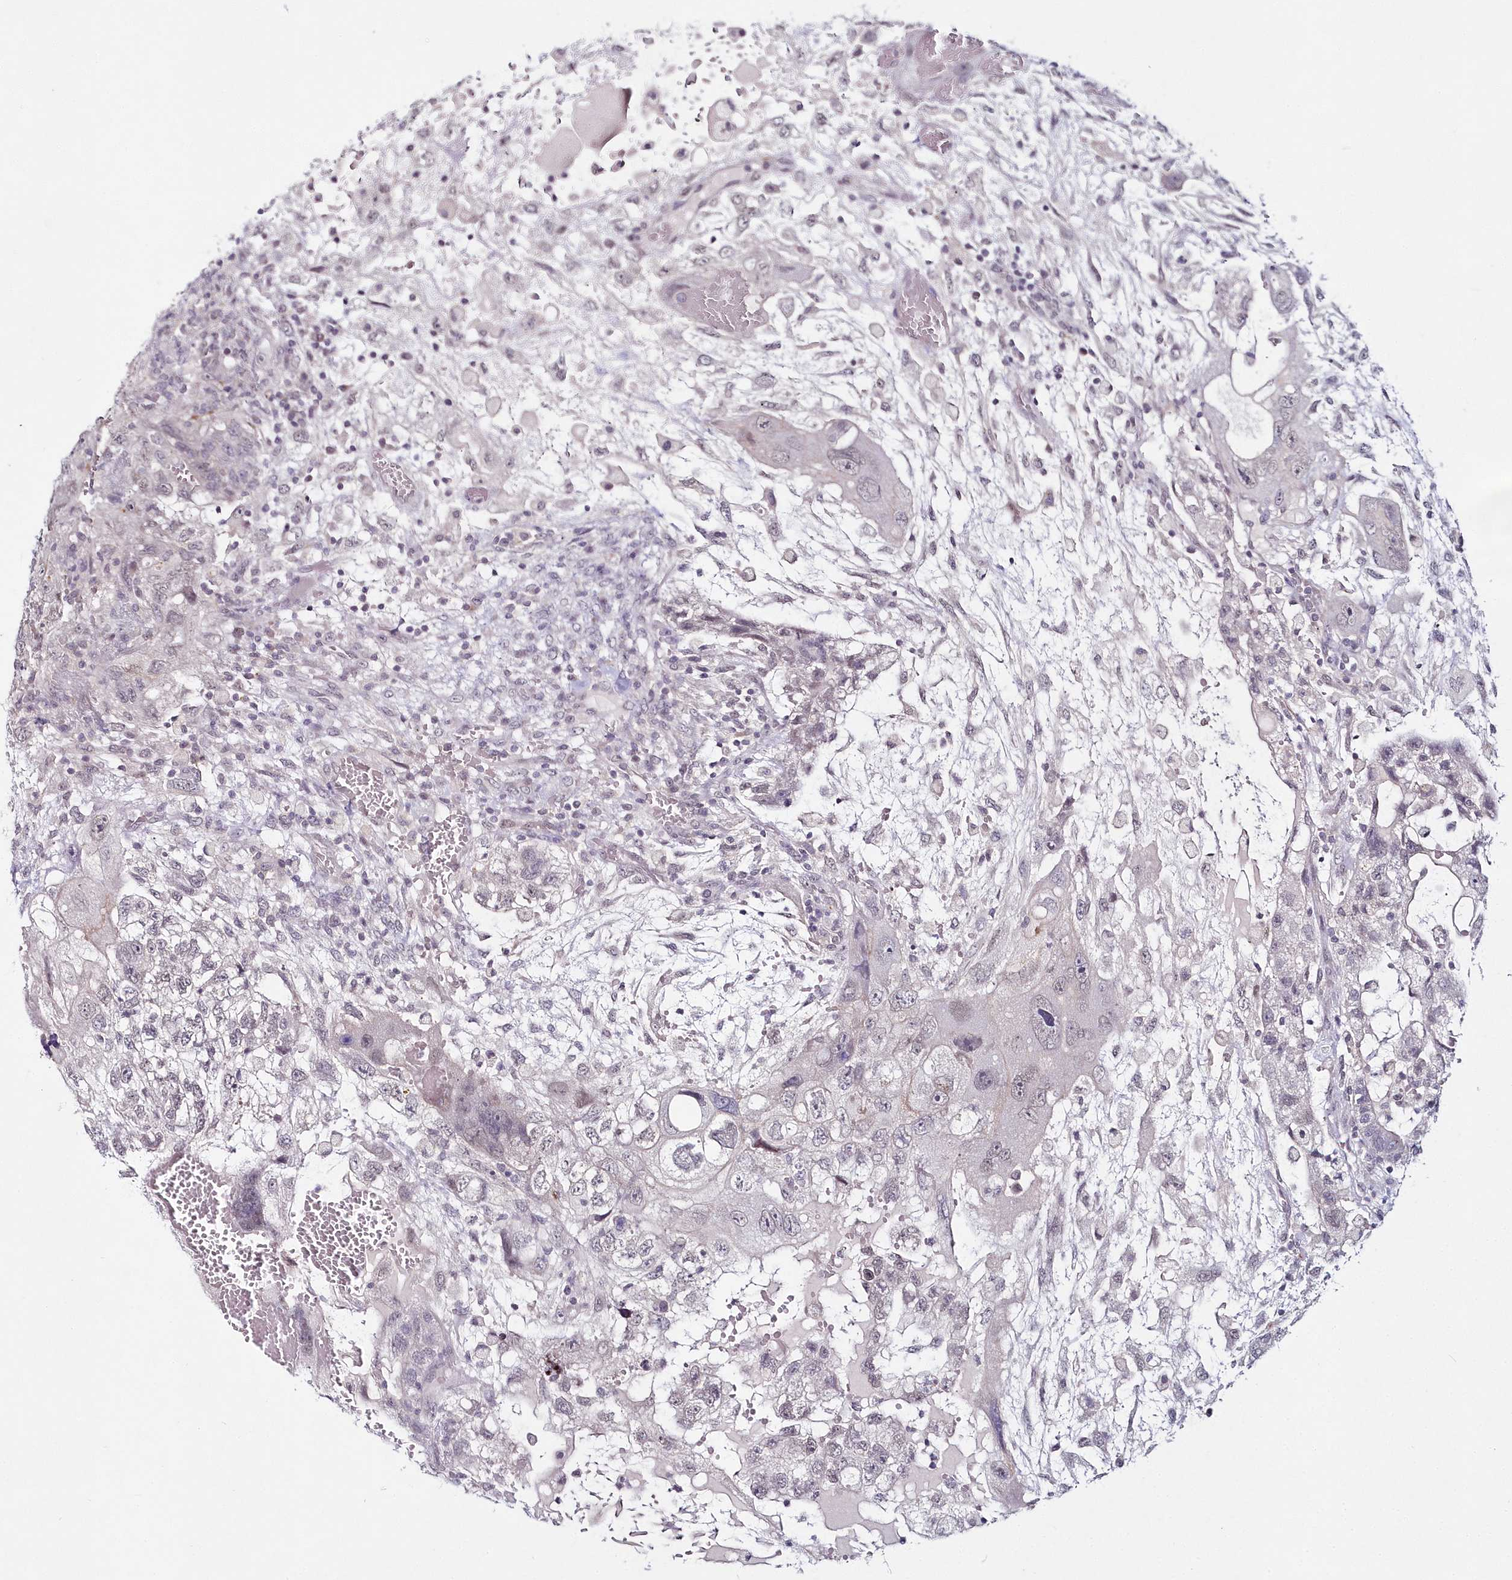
{"staining": {"intensity": "weak", "quantity": "<25%", "location": "nuclear"}, "tissue": "testis cancer", "cell_type": "Tumor cells", "image_type": "cancer", "snomed": [{"axis": "morphology", "description": "Carcinoma, Embryonal, NOS"}, {"axis": "topography", "description": "Testis"}], "caption": "Immunohistochemical staining of embryonal carcinoma (testis) exhibits no significant staining in tumor cells.", "gene": "HYCC2", "patient": {"sex": "male", "age": 36}}